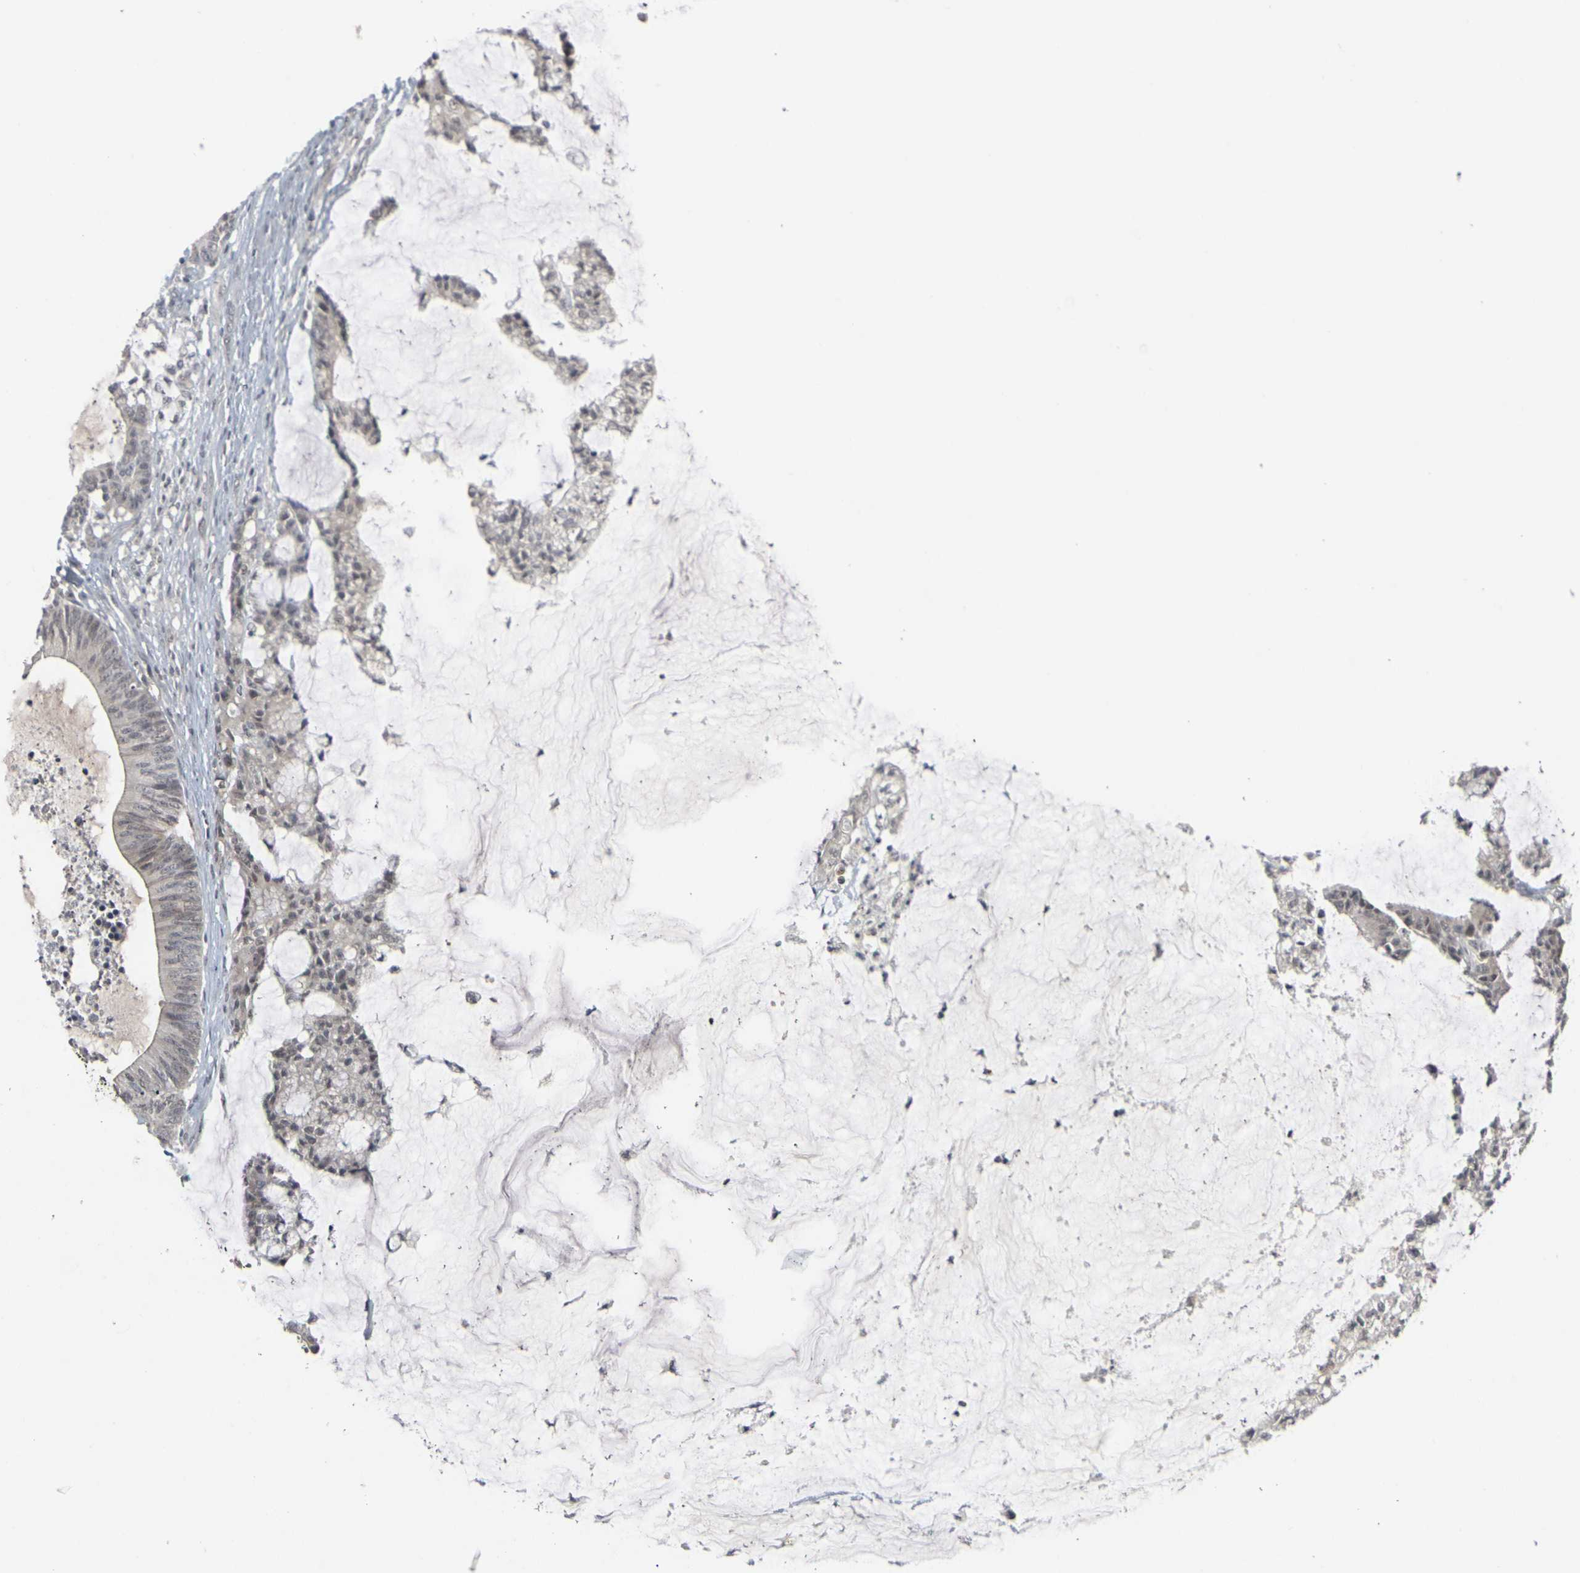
{"staining": {"intensity": "weak", "quantity": "<25%", "location": "nuclear"}, "tissue": "colorectal cancer", "cell_type": "Tumor cells", "image_type": "cancer", "snomed": [{"axis": "morphology", "description": "Adenocarcinoma, NOS"}, {"axis": "topography", "description": "Colon"}], "caption": "The photomicrograph shows no staining of tumor cells in colorectal cancer. (Brightfield microscopy of DAB immunohistochemistry (IHC) at high magnification).", "gene": "GPR19", "patient": {"sex": "female", "age": 84}}